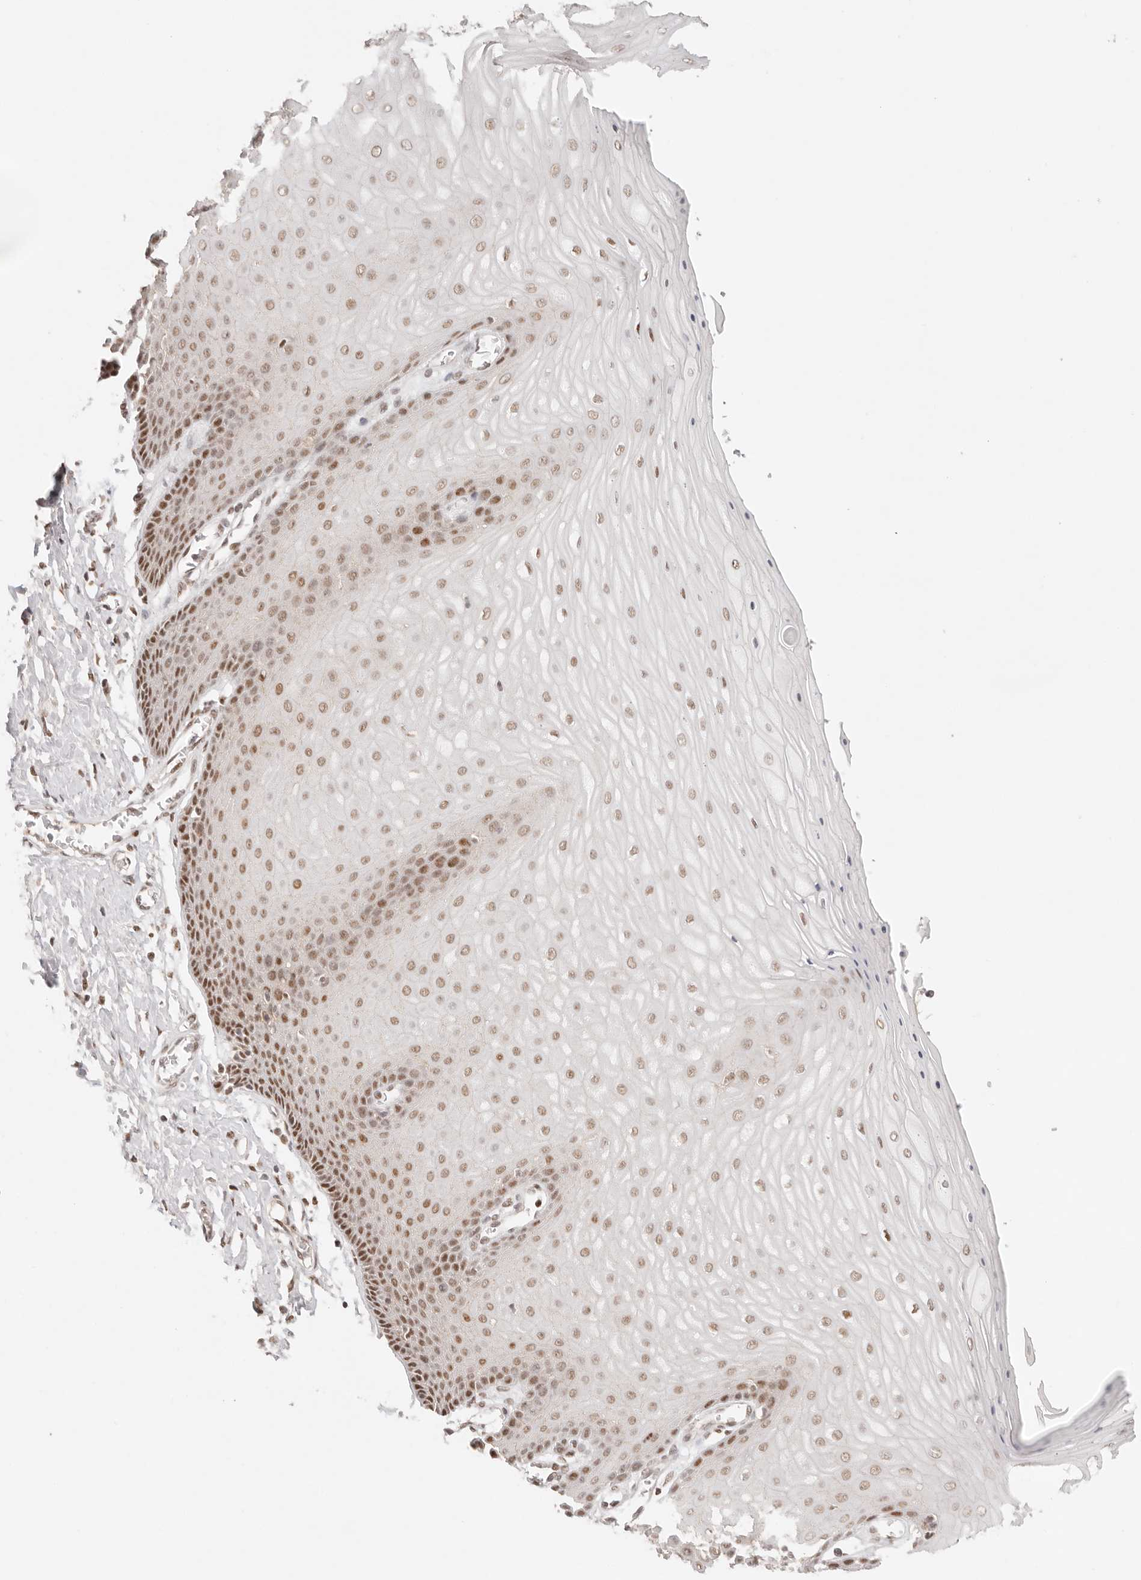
{"staining": {"intensity": "strong", "quantity": ">75%", "location": "nuclear"}, "tissue": "cervix", "cell_type": "Glandular cells", "image_type": "normal", "snomed": [{"axis": "morphology", "description": "Normal tissue, NOS"}, {"axis": "topography", "description": "Cervix"}], "caption": "Cervix stained with immunohistochemistry (IHC) demonstrates strong nuclear positivity in about >75% of glandular cells. The staining was performed using DAB to visualize the protein expression in brown, while the nuclei were stained in blue with hematoxylin (Magnification: 20x).", "gene": "HOXC5", "patient": {"sex": "female", "age": 55}}